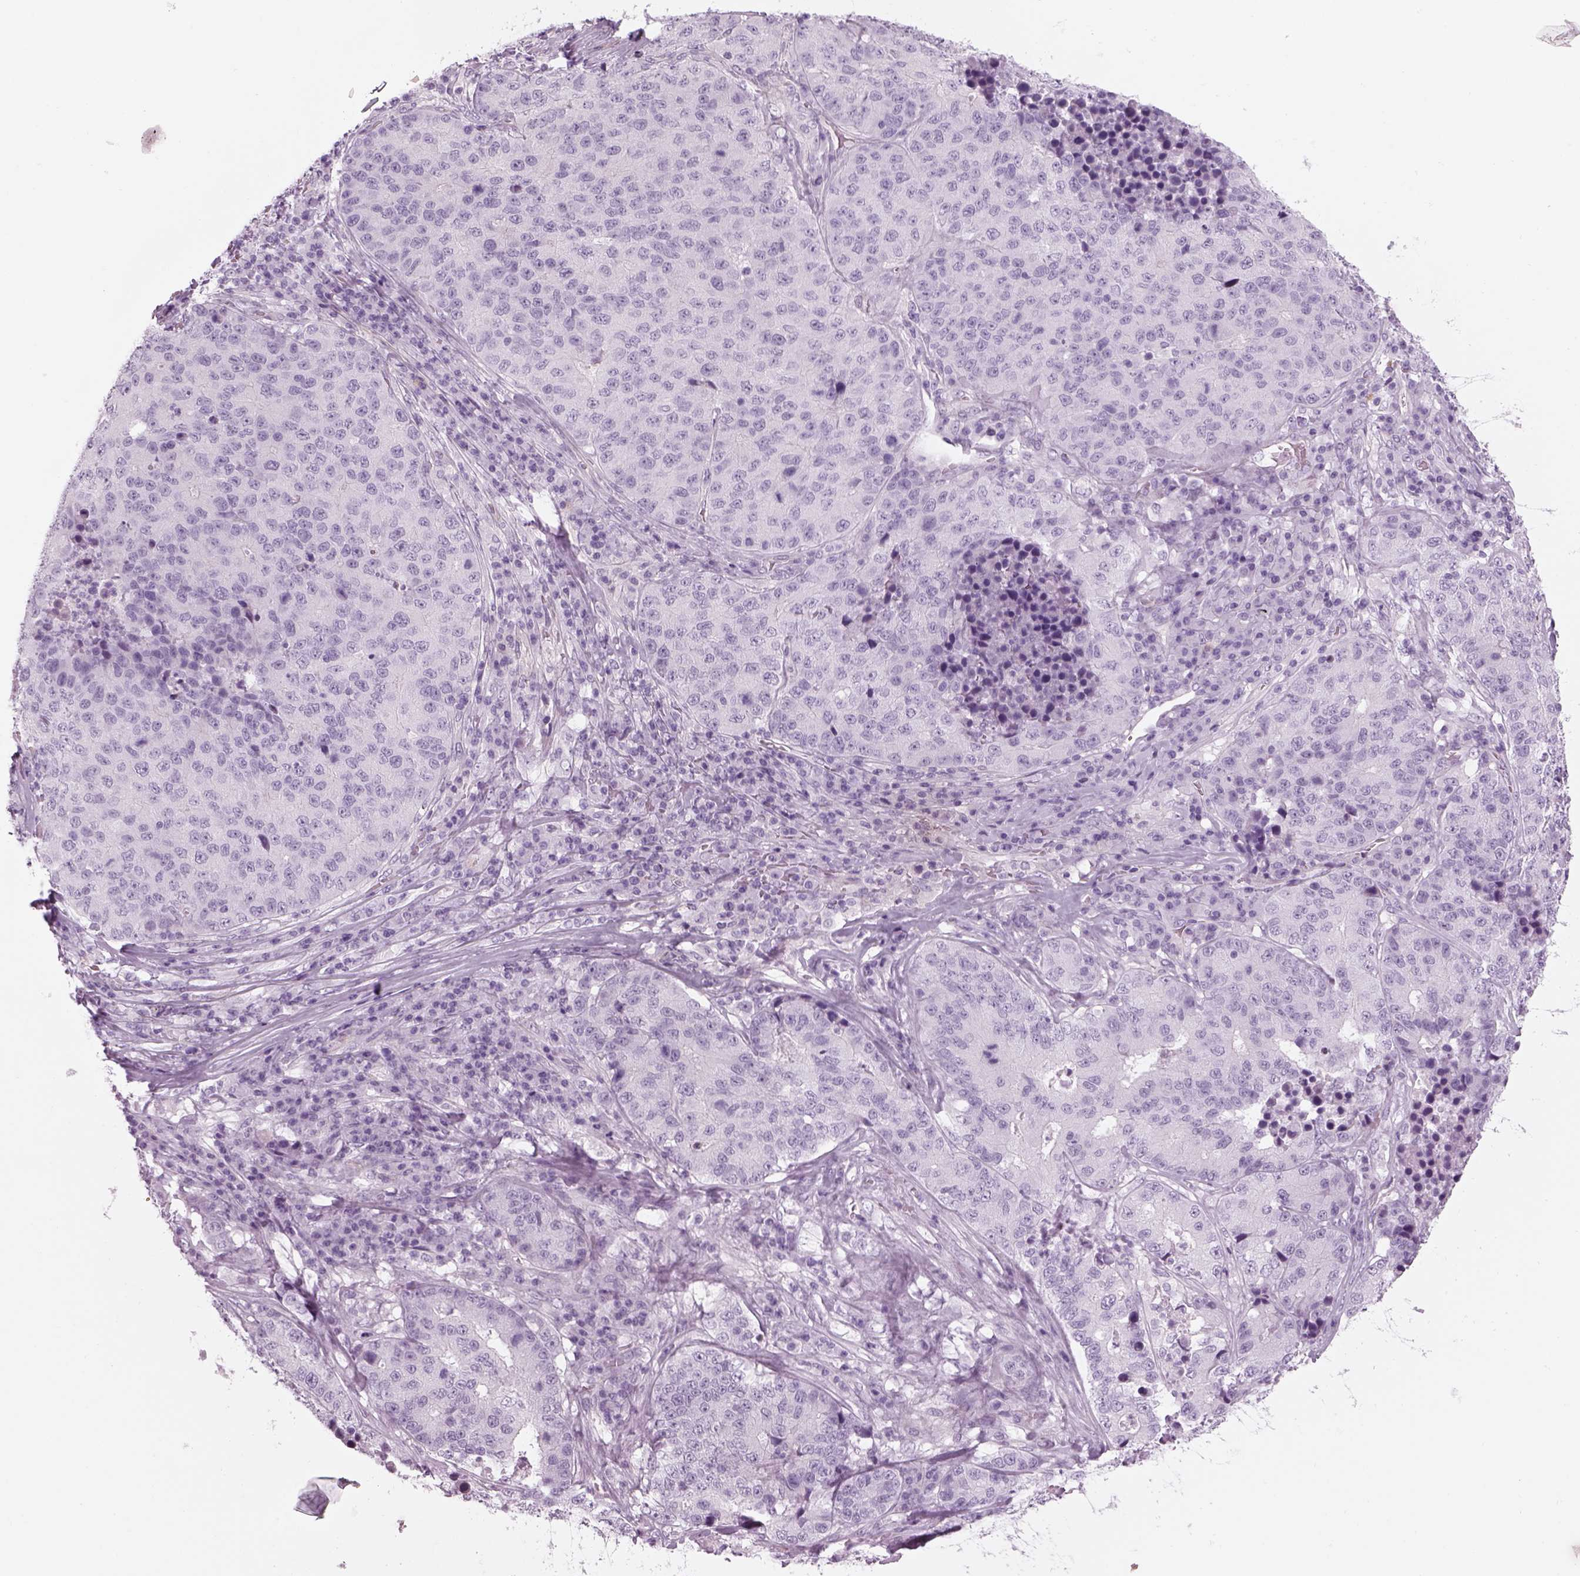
{"staining": {"intensity": "negative", "quantity": "none", "location": "none"}, "tissue": "stomach cancer", "cell_type": "Tumor cells", "image_type": "cancer", "snomed": [{"axis": "morphology", "description": "Adenocarcinoma, NOS"}, {"axis": "topography", "description": "Stomach"}], "caption": "This is an immunohistochemistry image of human stomach cancer (adenocarcinoma). There is no staining in tumor cells.", "gene": "GAS2L2", "patient": {"sex": "male", "age": 71}}